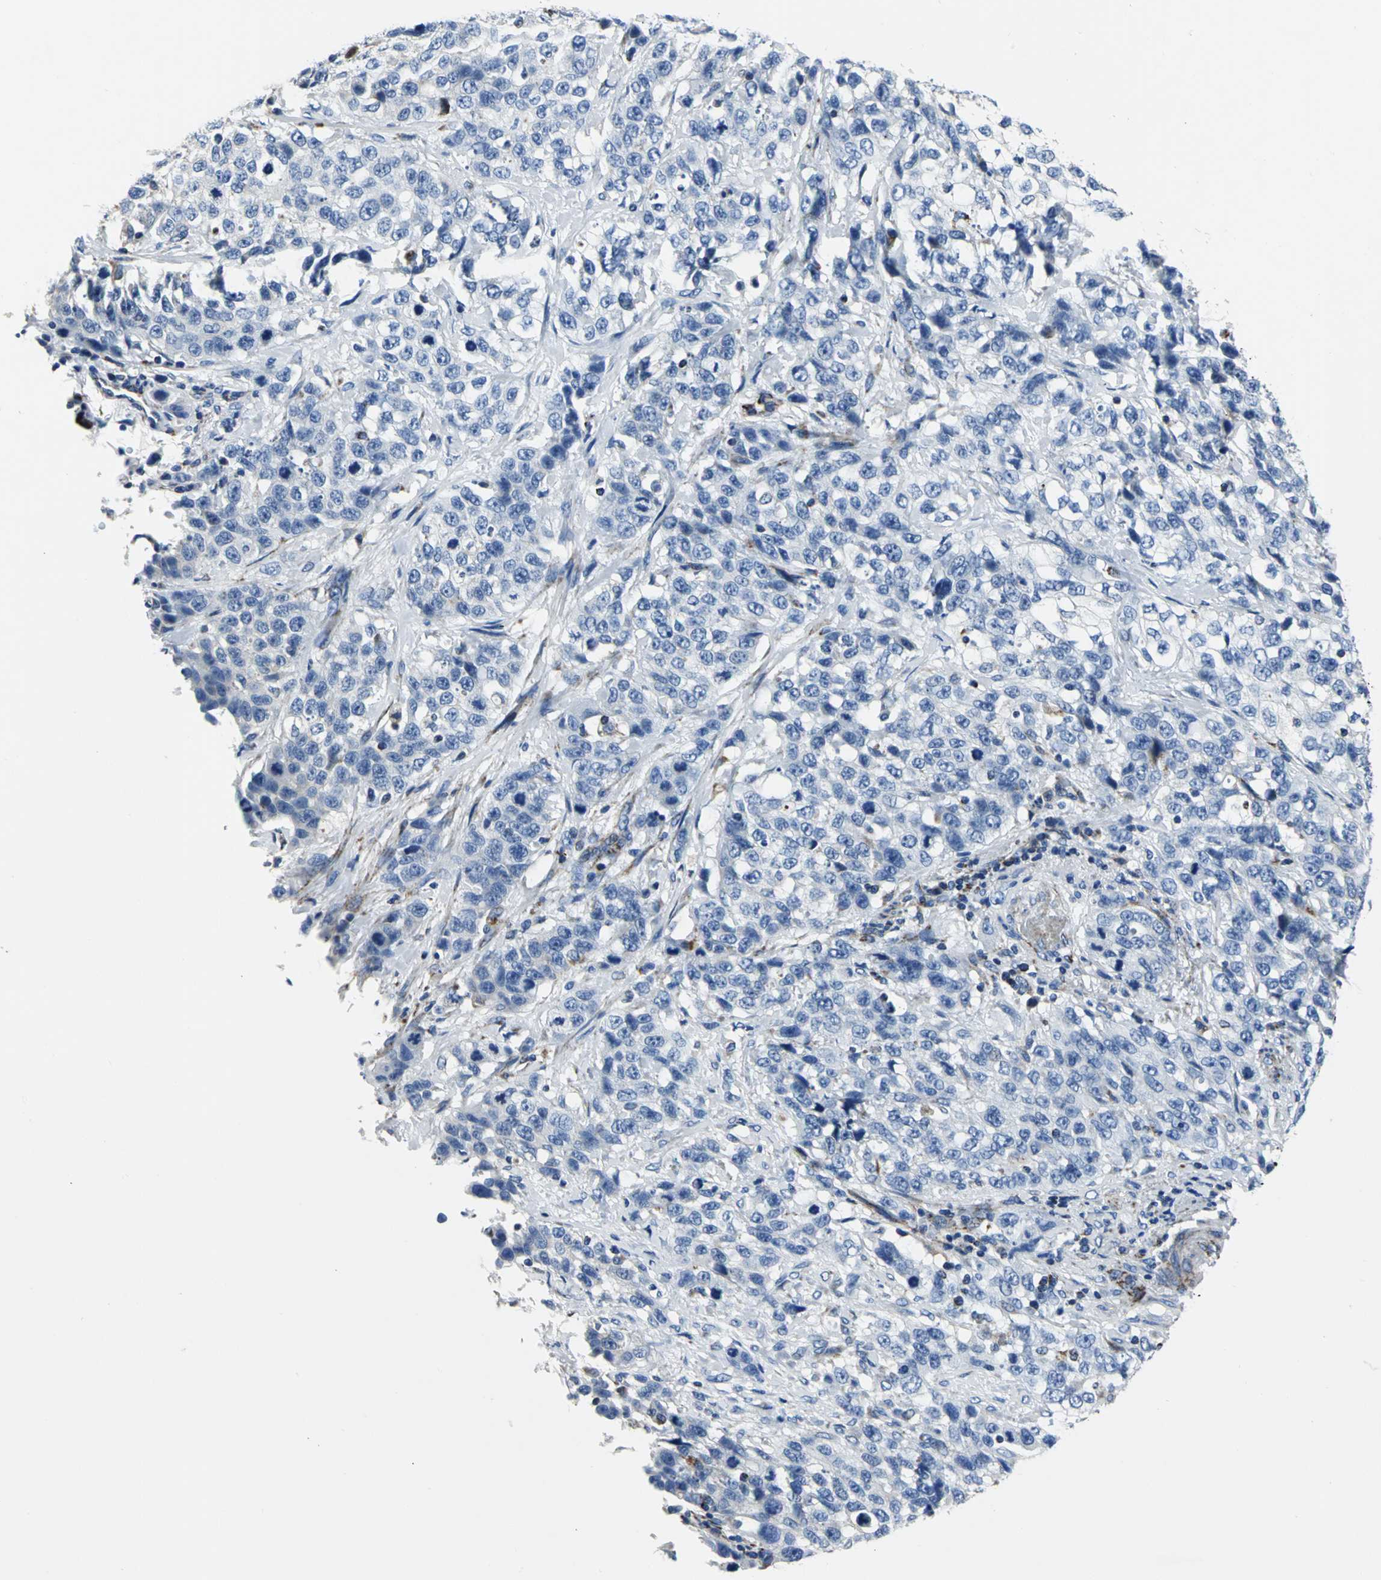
{"staining": {"intensity": "weak", "quantity": "<25%", "location": "cytoplasmic/membranous"}, "tissue": "stomach cancer", "cell_type": "Tumor cells", "image_type": "cancer", "snomed": [{"axis": "morphology", "description": "Normal tissue, NOS"}, {"axis": "morphology", "description": "Adenocarcinoma, NOS"}, {"axis": "topography", "description": "Stomach"}], "caption": "Tumor cells show no significant protein positivity in stomach cancer (adenocarcinoma).", "gene": "IFI6", "patient": {"sex": "male", "age": 48}}